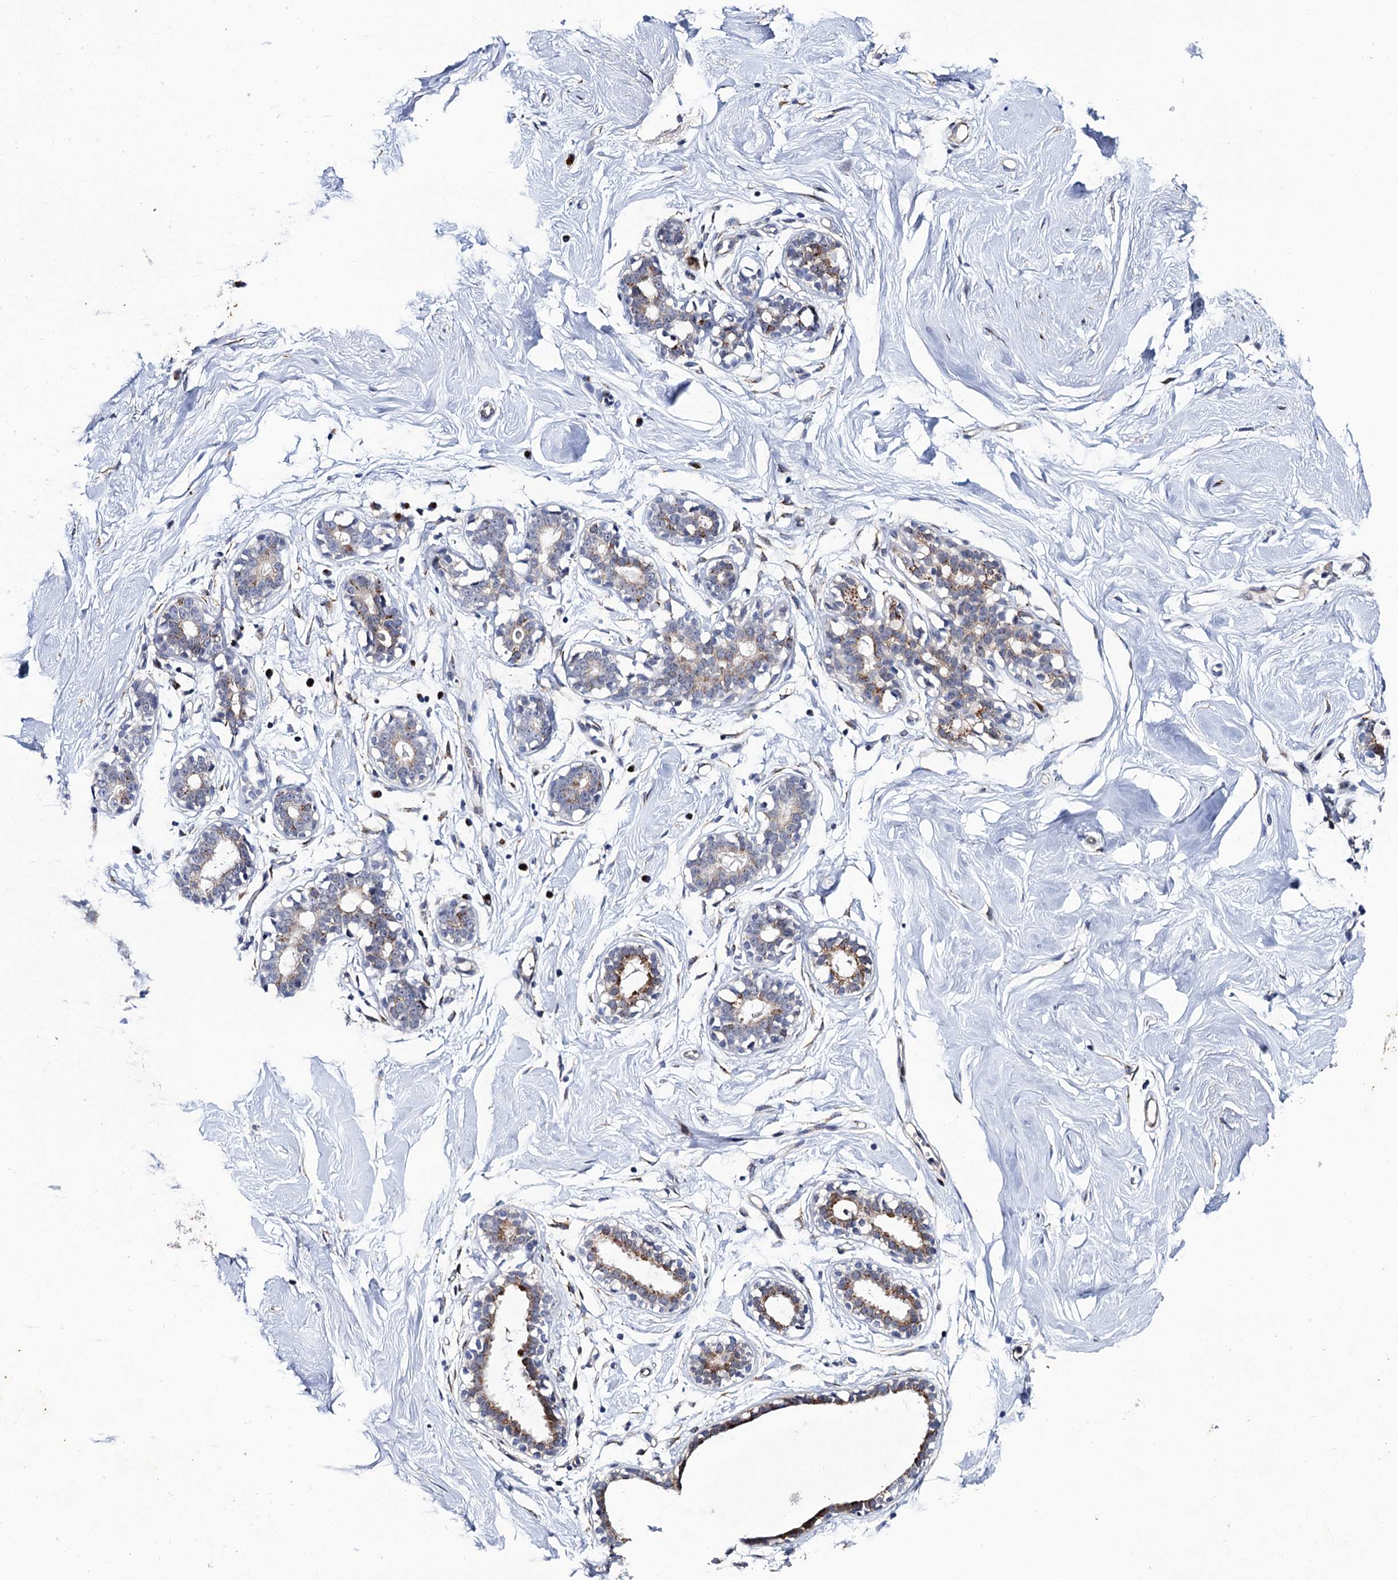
{"staining": {"intensity": "negative", "quantity": "none", "location": "none"}, "tissue": "breast", "cell_type": "Adipocytes", "image_type": "normal", "snomed": [{"axis": "morphology", "description": "Normal tissue, NOS"}, {"axis": "morphology", "description": "Adenoma, NOS"}, {"axis": "topography", "description": "Breast"}], "caption": "Immunohistochemical staining of benign breast displays no significant expression in adipocytes.", "gene": "THAP2", "patient": {"sex": "female", "age": 23}}